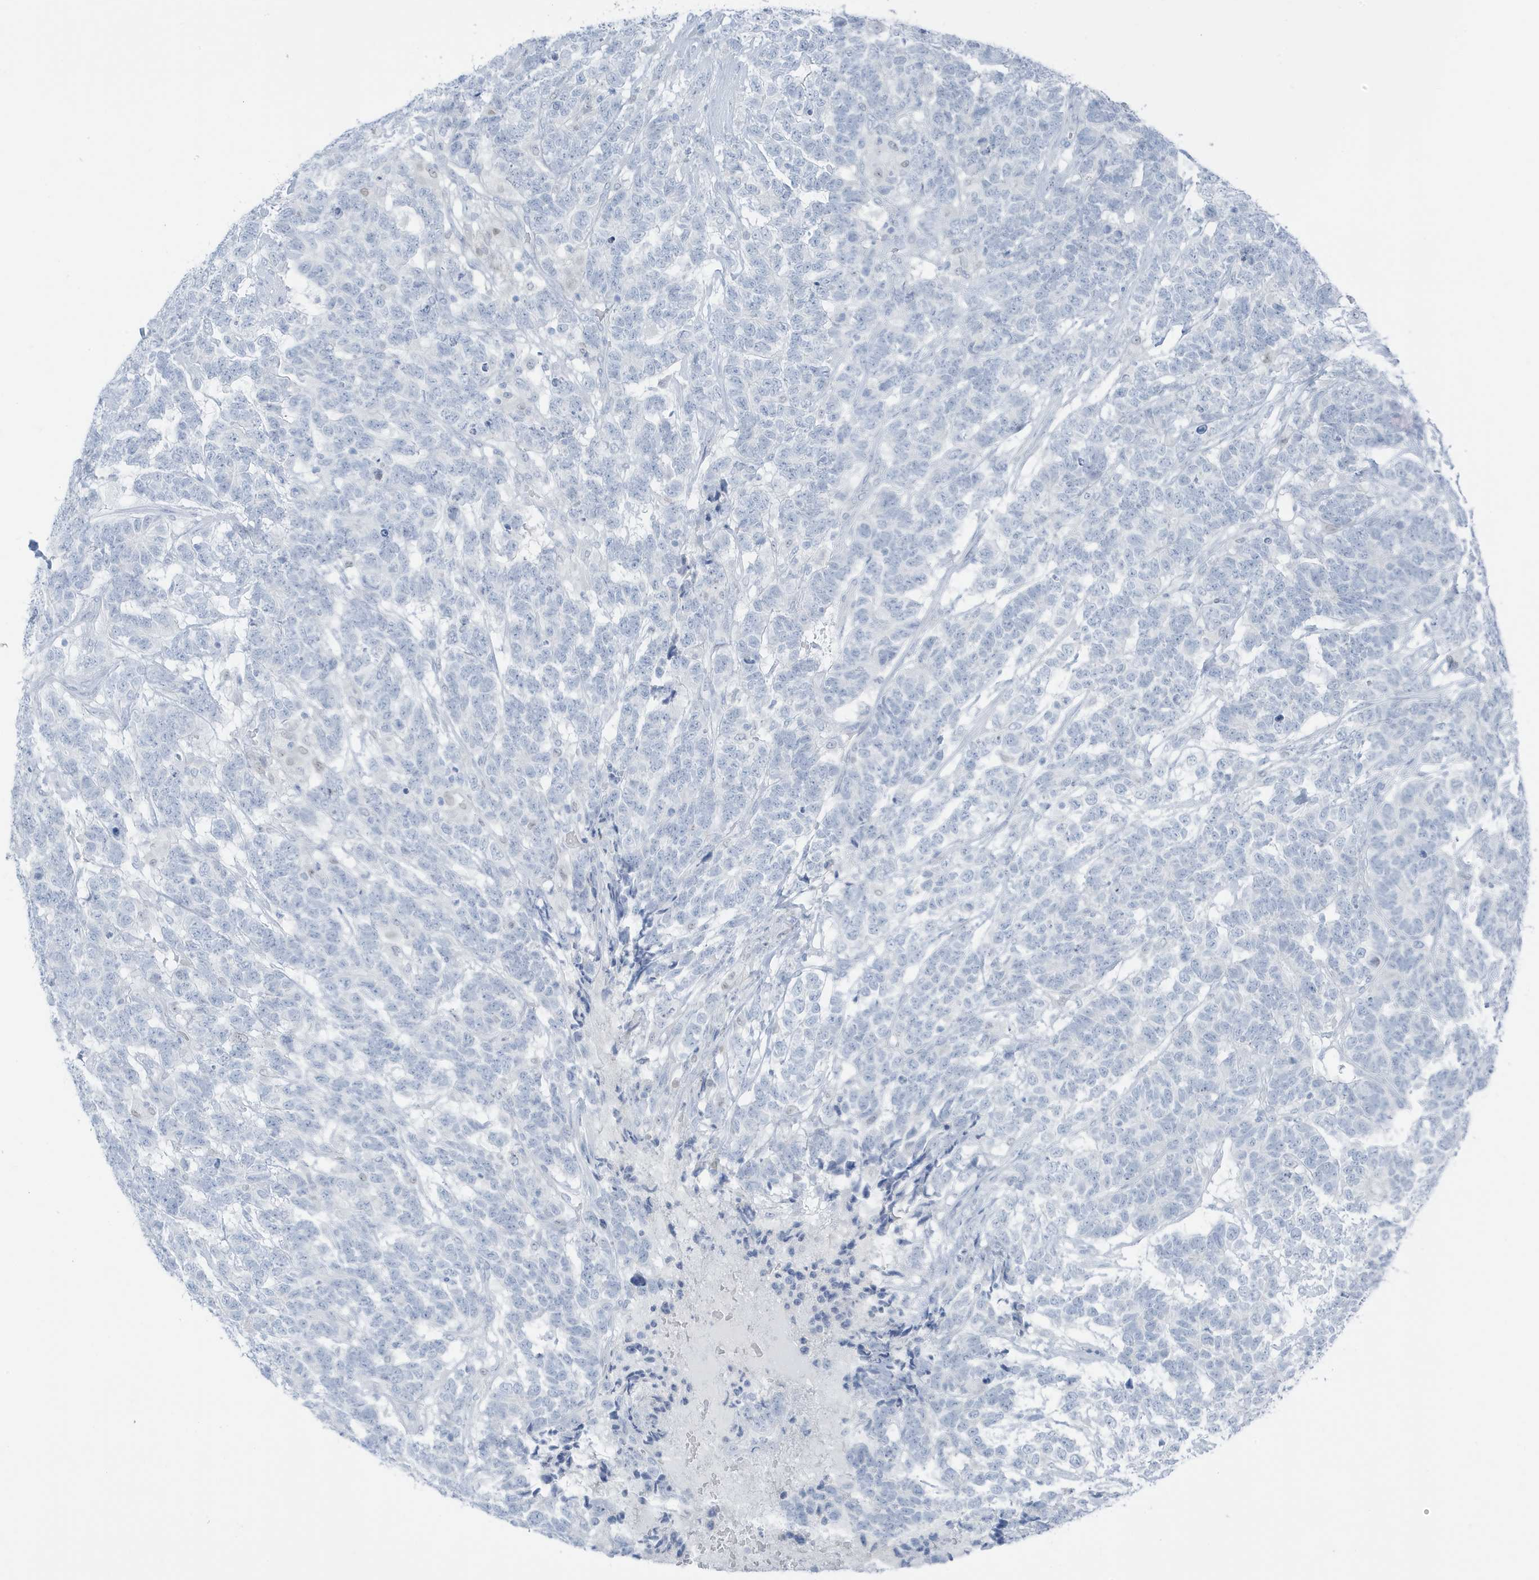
{"staining": {"intensity": "negative", "quantity": "none", "location": "none"}, "tissue": "testis cancer", "cell_type": "Tumor cells", "image_type": "cancer", "snomed": [{"axis": "morphology", "description": "Carcinoma, Embryonal, NOS"}, {"axis": "topography", "description": "Testis"}], "caption": "This histopathology image is of testis cancer (embryonal carcinoma) stained with IHC to label a protein in brown with the nuclei are counter-stained blue. There is no positivity in tumor cells. (DAB immunohistochemistry visualized using brightfield microscopy, high magnification).", "gene": "ZFP64", "patient": {"sex": "male", "age": 26}}